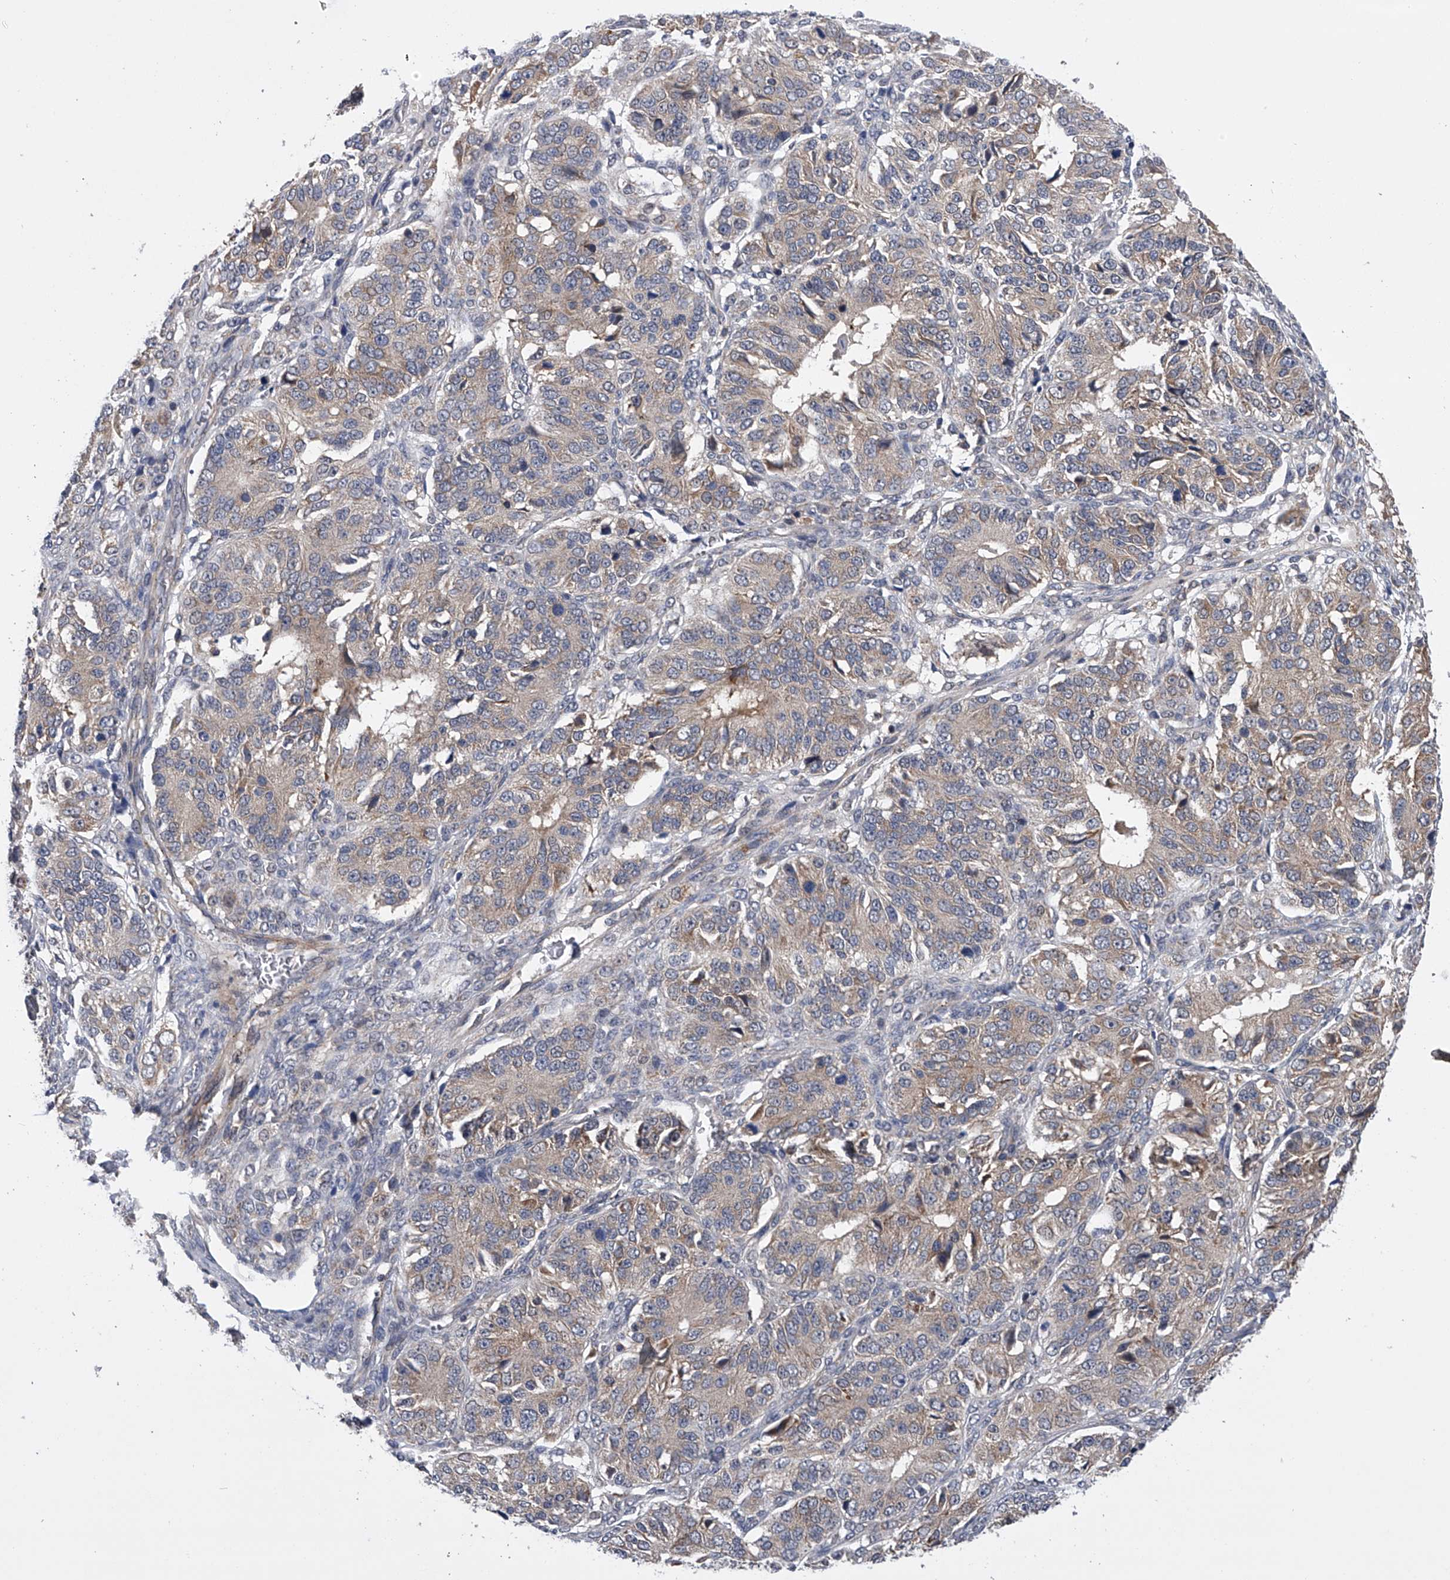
{"staining": {"intensity": "weak", "quantity": "<25%", "location": "cytoplasmic/membranous"}, "tissue": "ovarian cancer", "cell_type": "Tumor cells", "image_type": "cancer", "snomed": [{"axis": "morphology", "description": "Carcinoma, endometroid"}, {"axis": "topography", "description": "Ovary"}], "caption": "IHC histopathology image of ovarian cancer stained for a protein (brown), which reveals no positivity in tumor cells. Brightfield microscopy of immunohistochemistry (IHC) stained with DAB (brown) and hematoxylin (blue), captured at high magnification.", "gene": "SPOCK1", "patient": {"sex": "female", "age": 51}}